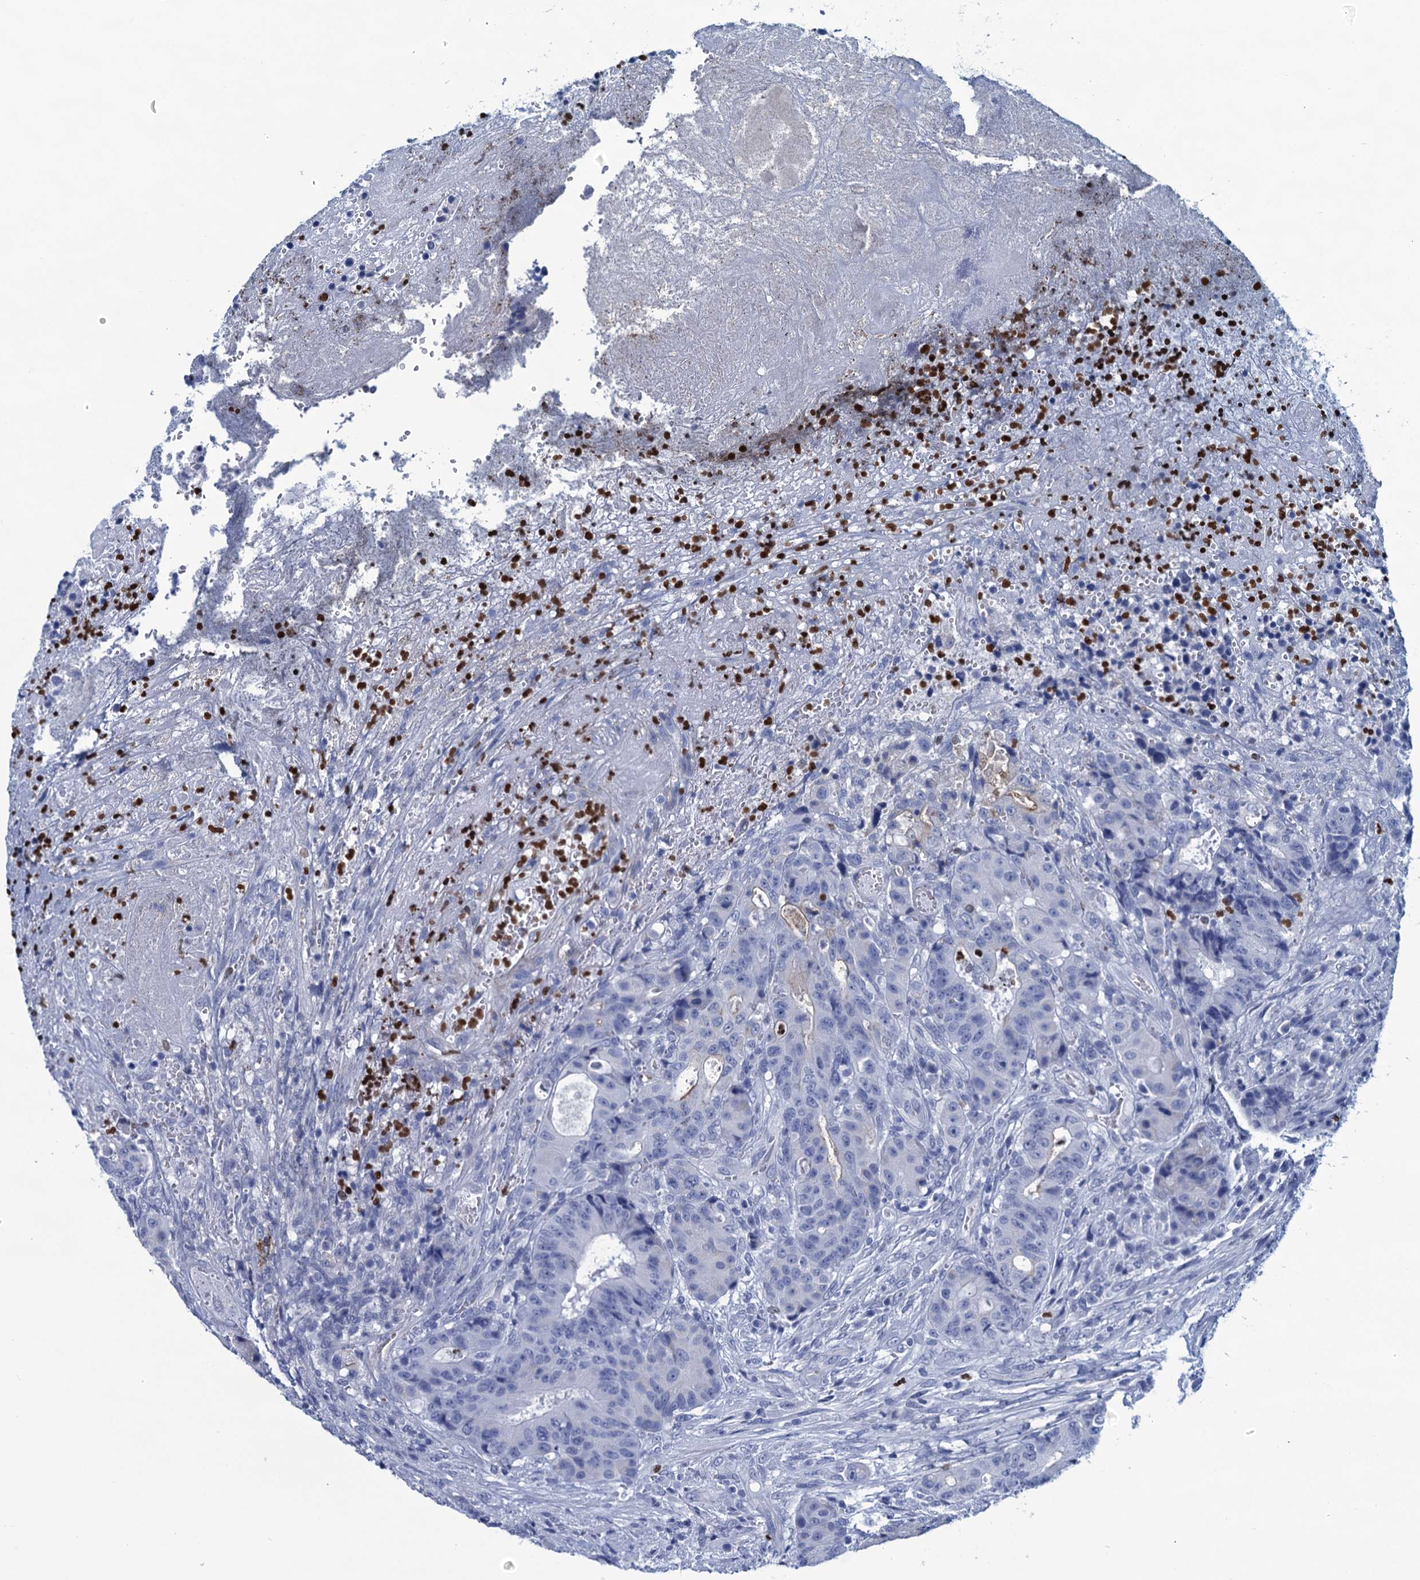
{"staining": {"intensity": "negative", "quantity": "none", "location": "none"}, "tissue": "colorectal cancer", "cell_type": "Tumor cells", "image_type": "cancer", "snomed": [{"axis": "morphology", "description": "Adenocarcinoma, NOS"}, {"axis": "topography", "description": "Rectum"}], "caption": "Human adenocarcinoma (colorectal) stained for a protein using immunohistochemistry reveals no staining in tumor cells.", "gene": "RHCG", "patient": {"sex": "male", "age": 69}}